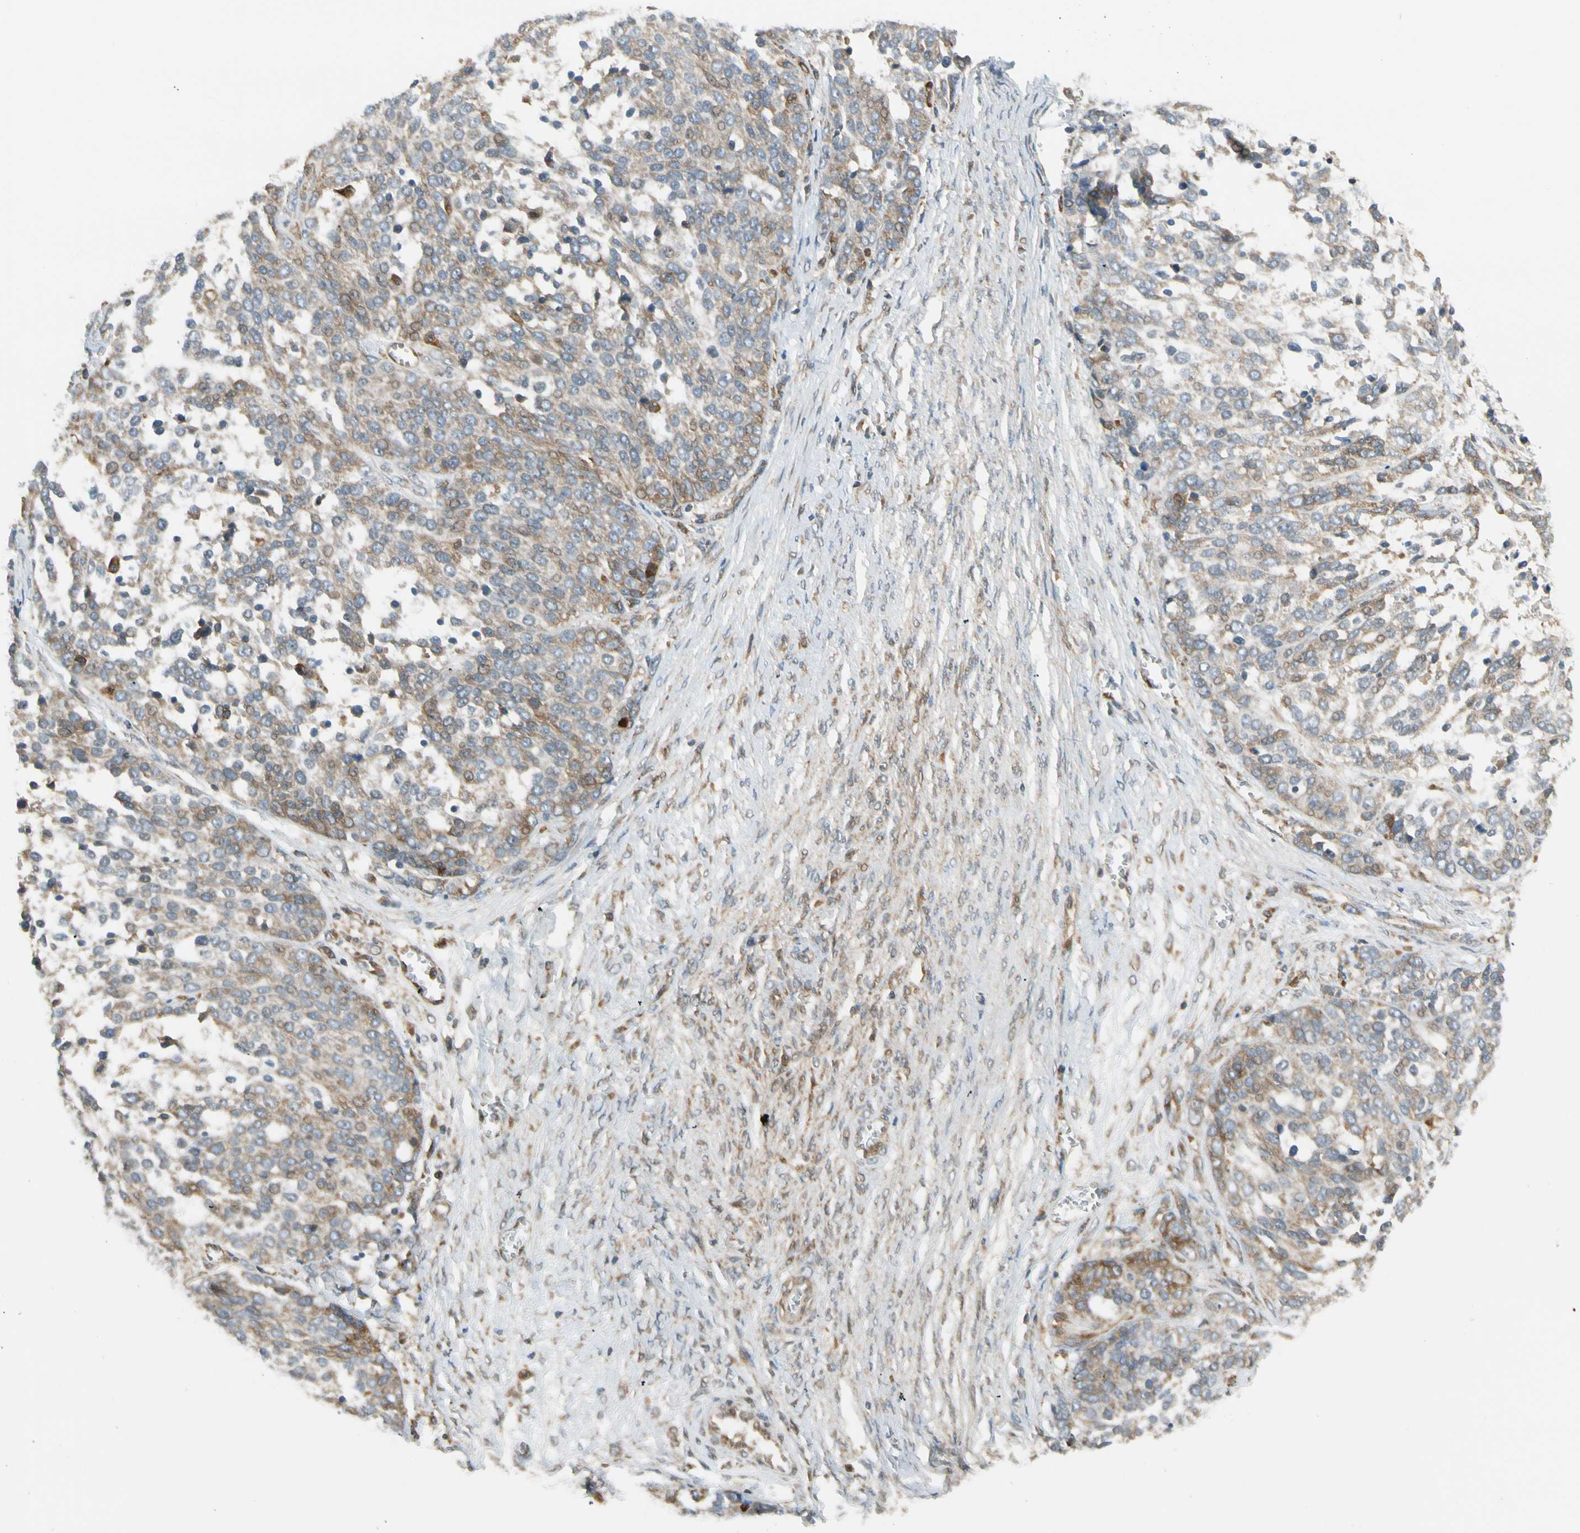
{"staining": {"intensity": "moderate", "quantity": "<25%", "location": "cytoplasmic/membranous"}, "tissue": "ovarian cancer", "cell_type": "Tumor cells", "image_type": "cancer", "snomed": [{"axis": "morphology", "description": "Cystadenocarcinoma, serous, NOS"}, {"axis": "topography", "description": "Ovary"}], "caption": "IHC photomicrograph of human ovarian serous cystadenocarcinoma stained for a protein (brown), which exhibits low levels of moderate cytoplasmic/membranous expression in about <25% of tumor cells.", "gene": "TRIO", "patient": {"sex": "female", "age": 44}}